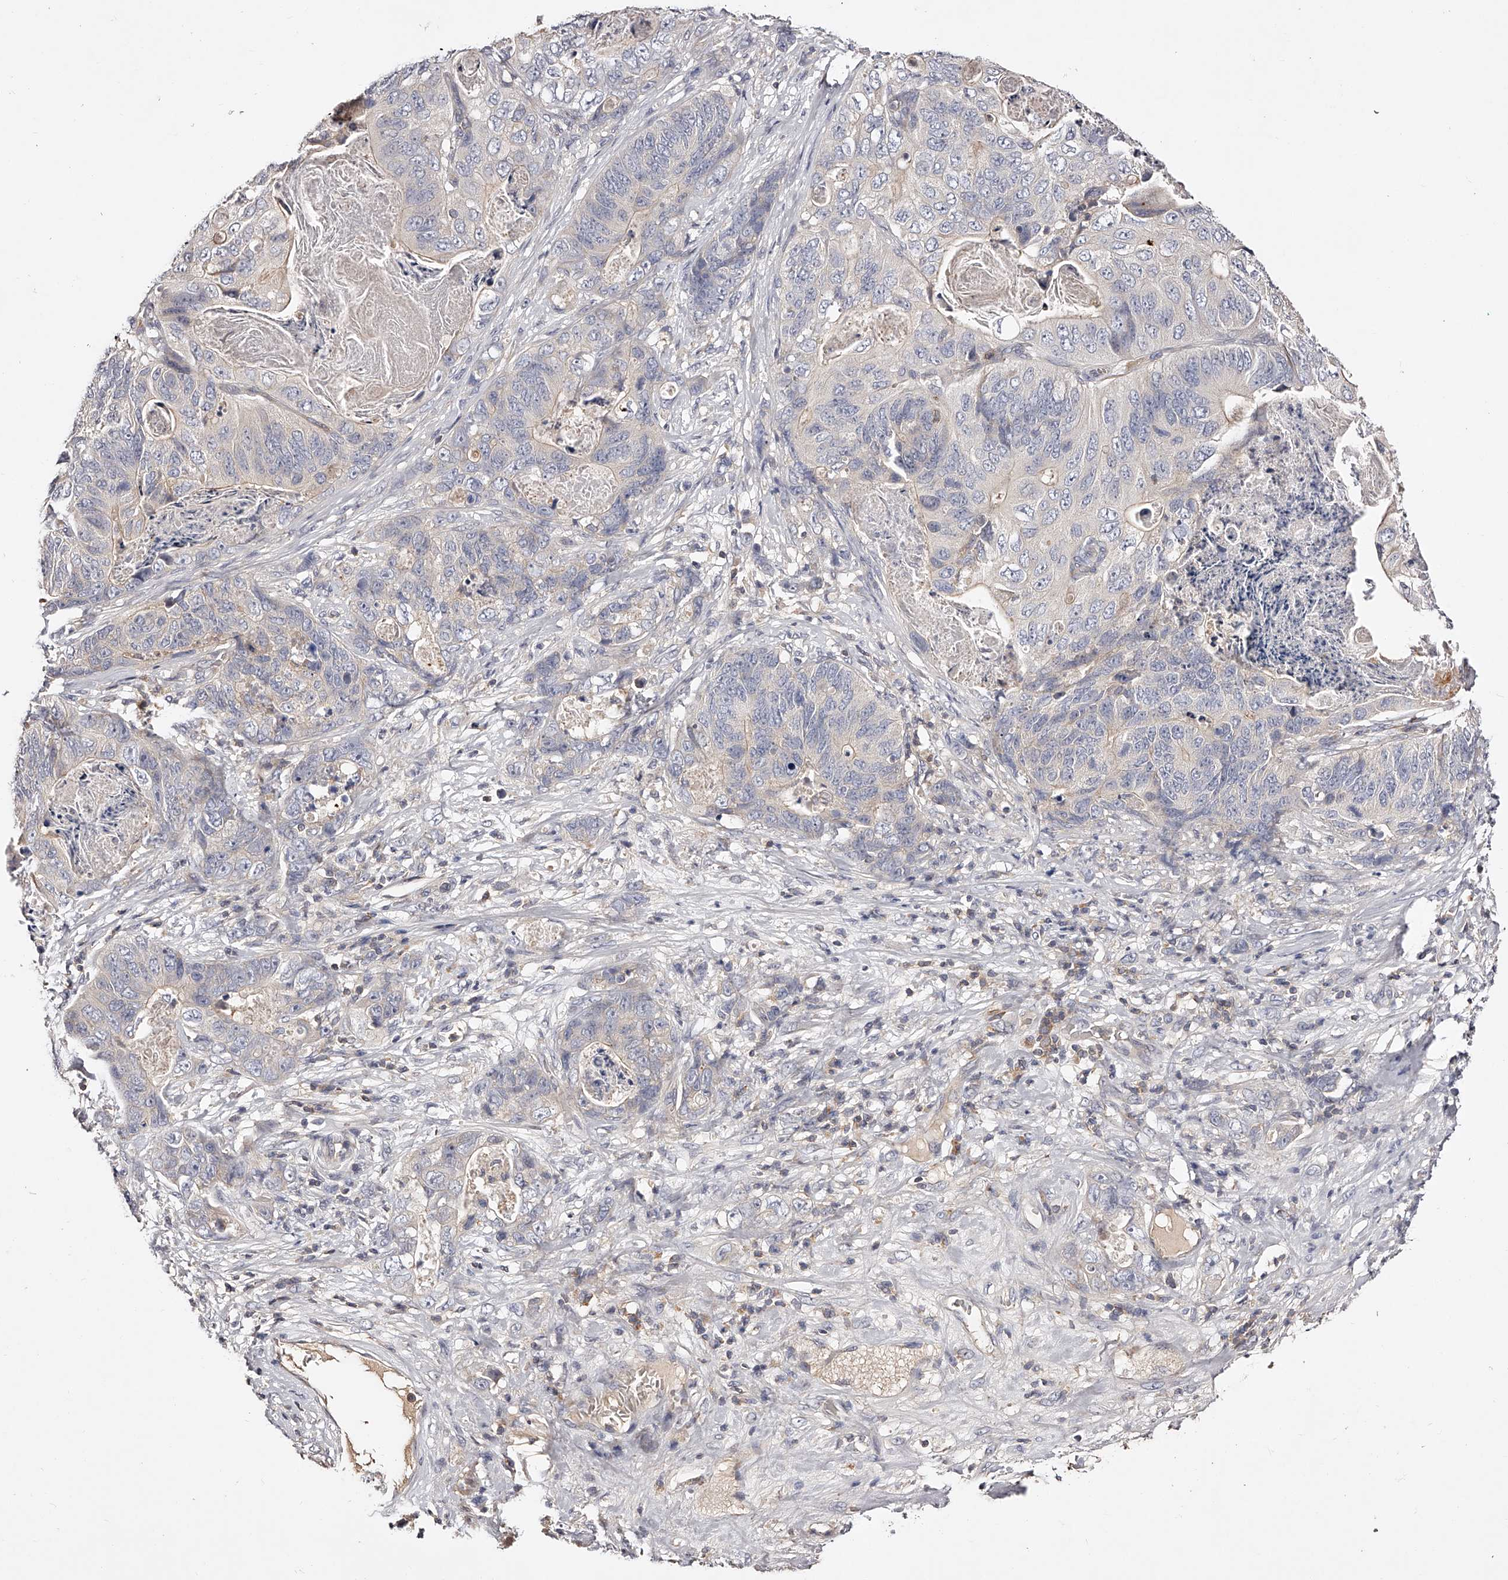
{"staining": {"intensity": "negative", "quantity": "none", "location": "none"}, "tissue": "stomach cancer", "cell_type": "Tumor cells", "image_type": "cancer", "snomed": [{"axis": "morphology", "description": "Normal tissue, NOS"}, {"axis": "morphology", "description": "Adenocarcinoma, NOS"}, {"axis": "topography", "description": "Stomach"}], "caption": "Stomach adenocarcinoma stained for a protein using immunohistochemistry reveals no staining tumor cells.", "gene": "PHACTR1", "patient": {"sex": "female", "age": 89}}